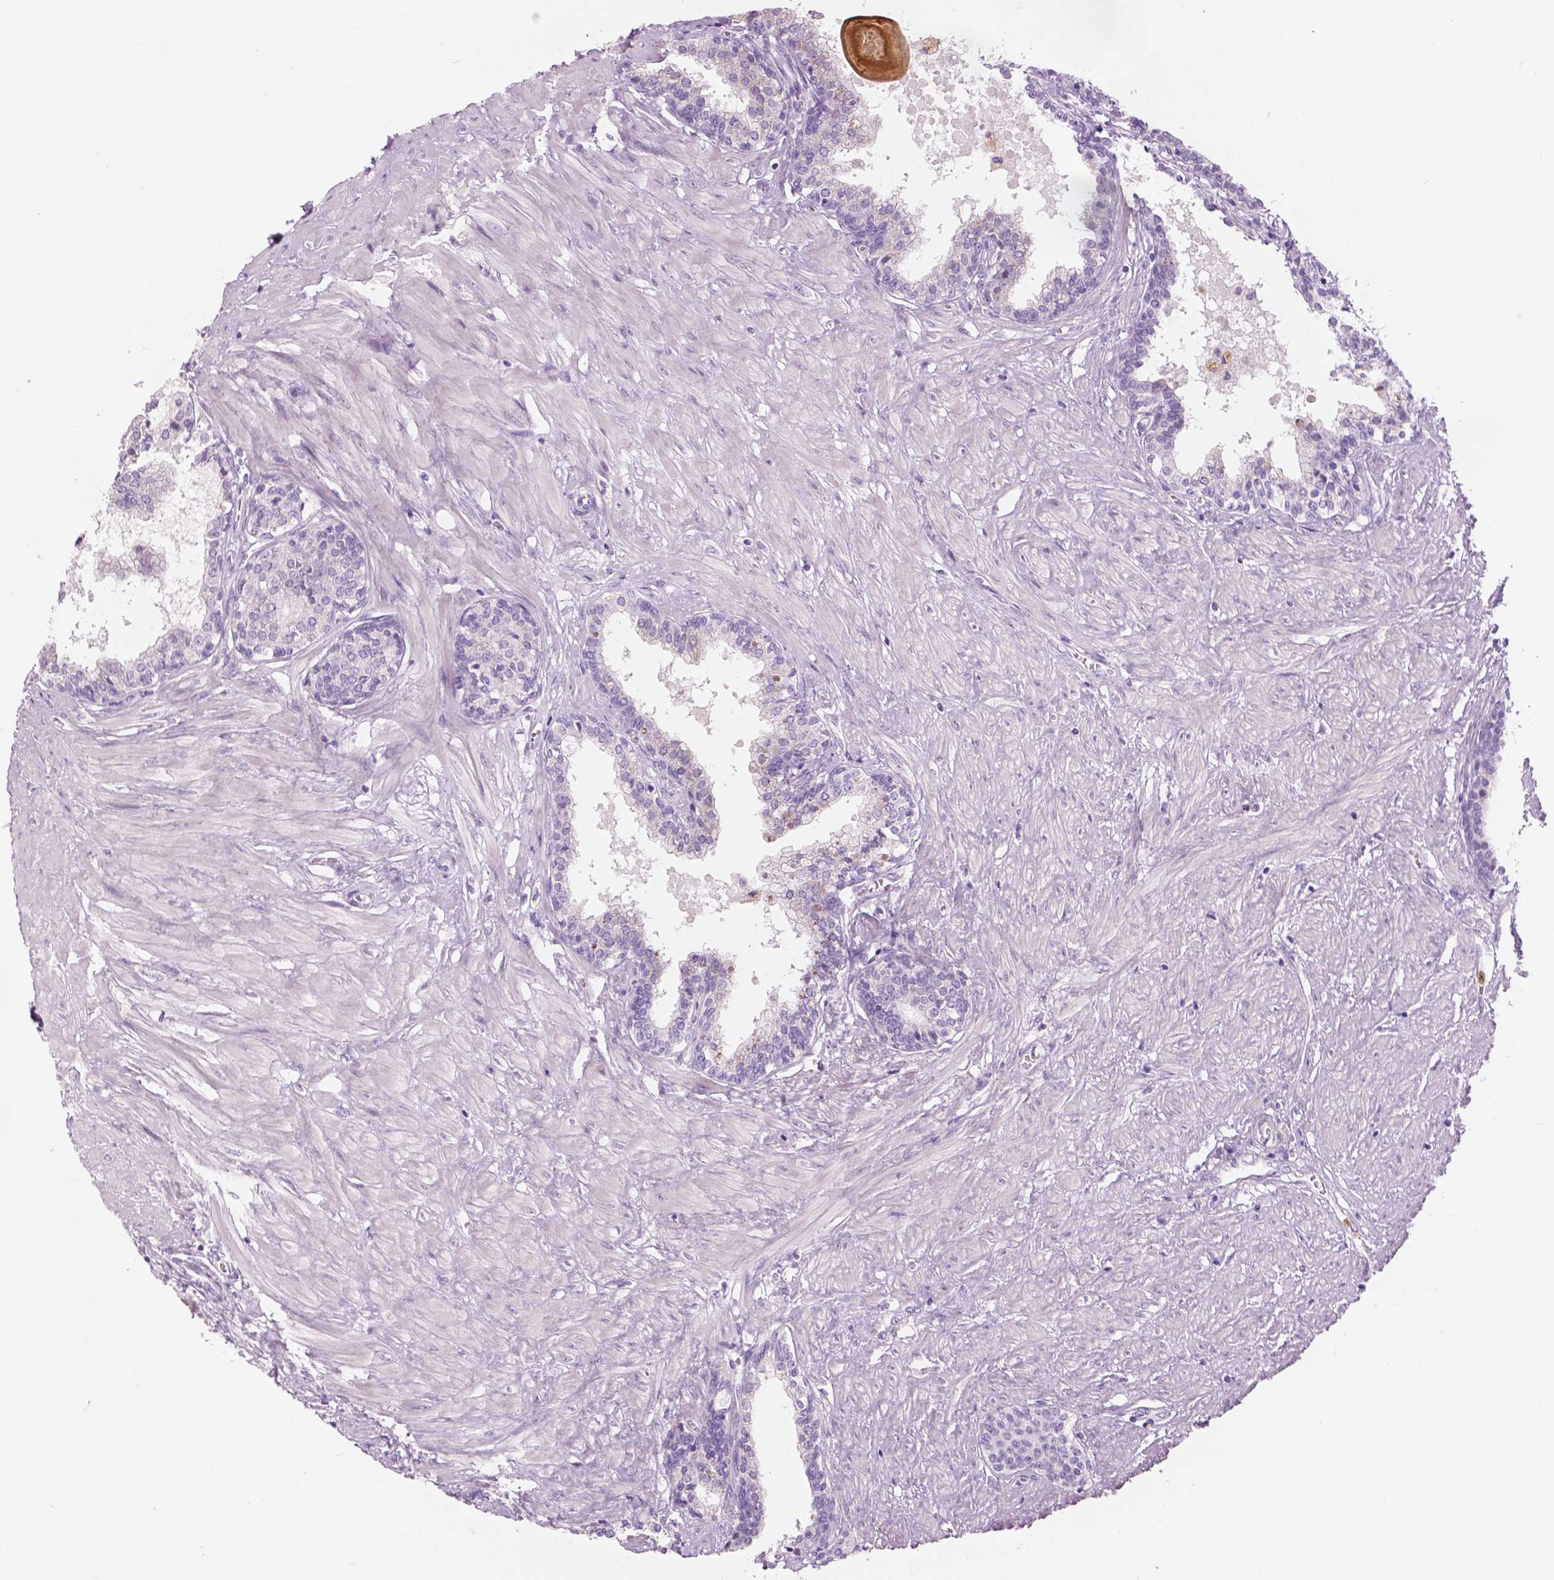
{"staining": {"intensity": "negative", "quantity": "none", "location": "none"}, "tissue": "prostate", "cell_type": "Glandular cells", "image_type": "normal", "snomed": [{"axis": "morphology", "description": "Normal tissue, NOS"}, {"axis": "topography", "description": "Prostate"}], "caption": "DAB (3,3'-diaminobenzidine) immunohistochemical staining of normal human prostate shows no significant staining in glandular cells. The staining was performed using DAB to visualize the protein expression in brown, while the nuclei were stained in blue with hematoxylin (Magnification: 20x).", "gene": "CXCR2", "patient": {"sex": "male", "age": 55}}